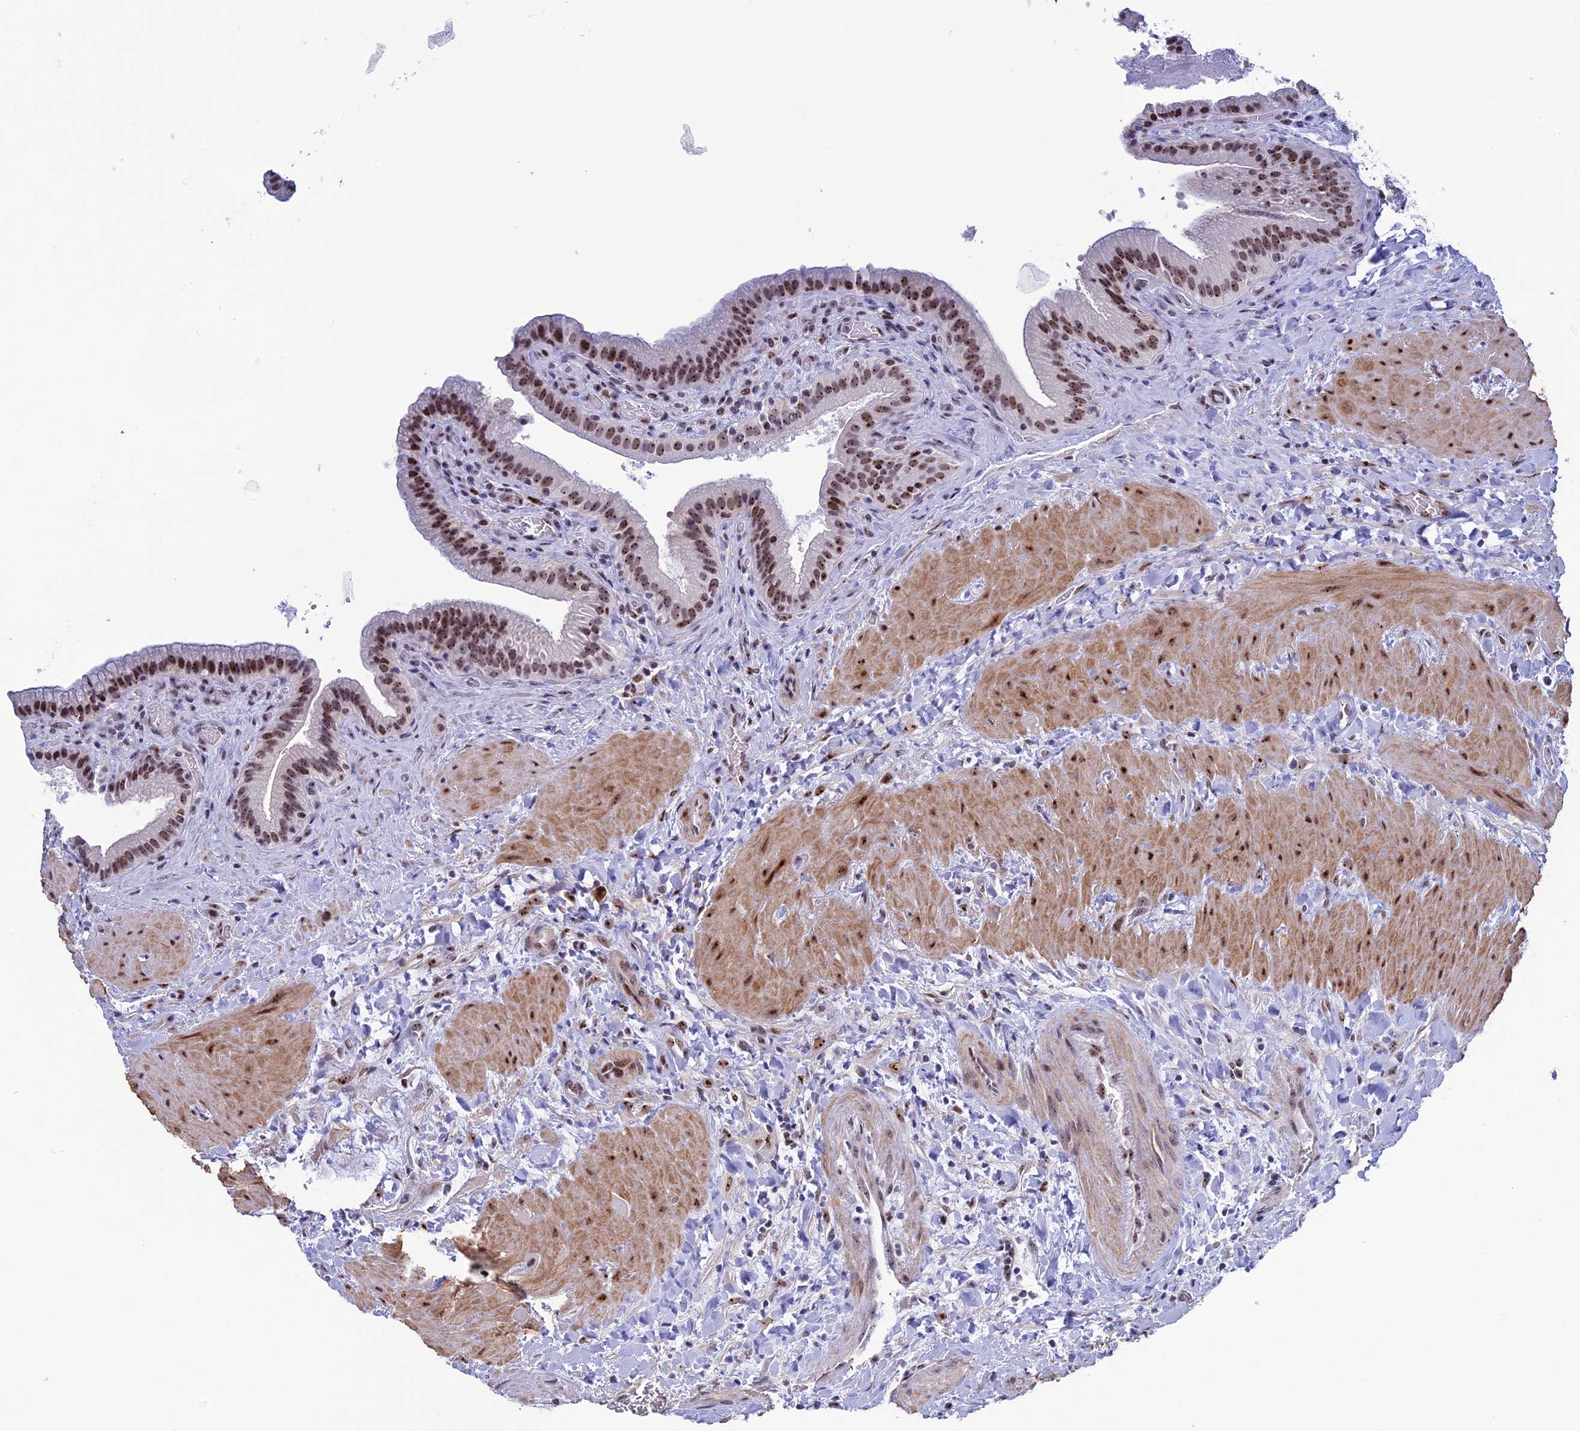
{"staining": {"intensity": "moderate", "quantity": ">75%", "location": "nuclear"}, "tissue": "gallbladder", "cell_type": "Glandular cells", "image_type": "normal", "snomed": [{"axis": "morphology", "description": "Normal tissue, NOS"}, {"axis": "topography", "description": "Gallbladder"}], "caption": "Unremarkable gallbladder demonstrates moderate nuclear staining in approximately >75% of glandular cells, visualized by immunohistochemistry.", "gene": "CCDC86", "patient": {"sex": "male", "age": 24}}